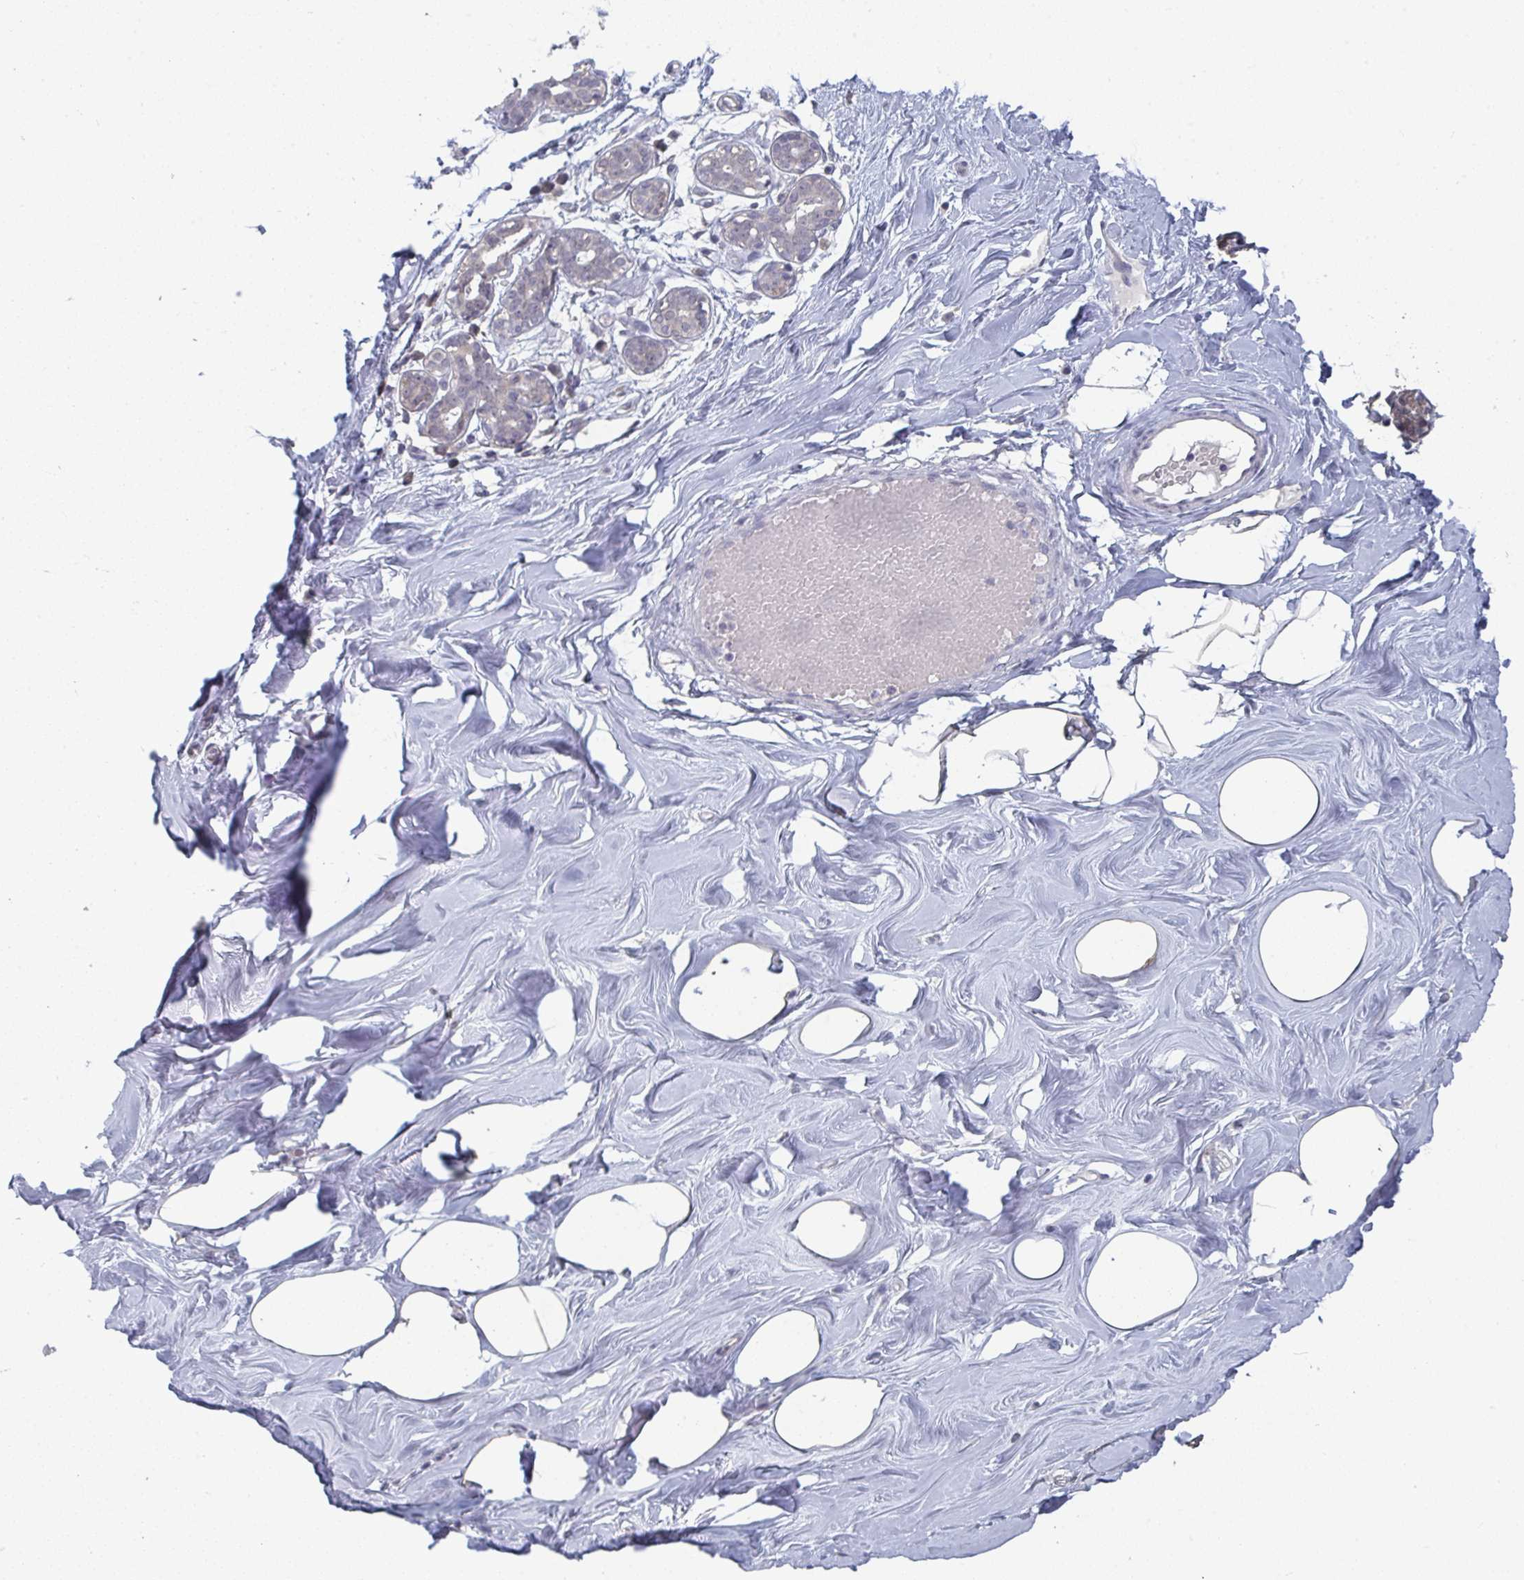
{"staining": {"intensity": "weak", "quantity": "<25%", "location": "cytoplasmic/membranous"}, "tissue": "breast", "cell_type": "Adipocytes", "image_type": "normal", "snomed": [{"axis": "morphology", "description": "Normal tissue, NOS"}, {"axis": "topography", "description": "Breast"}], "caption": "A micrograph of breast stained for a protein shows no brown staining in adipocytes. The staining was performed using DAB to visualize the protein expression in brown, while the nuclei were stained in blue with hematoxylin (Magnification: 20x).", "gene": "LIX1", "patient": {"sex": "female", "age": 27}}